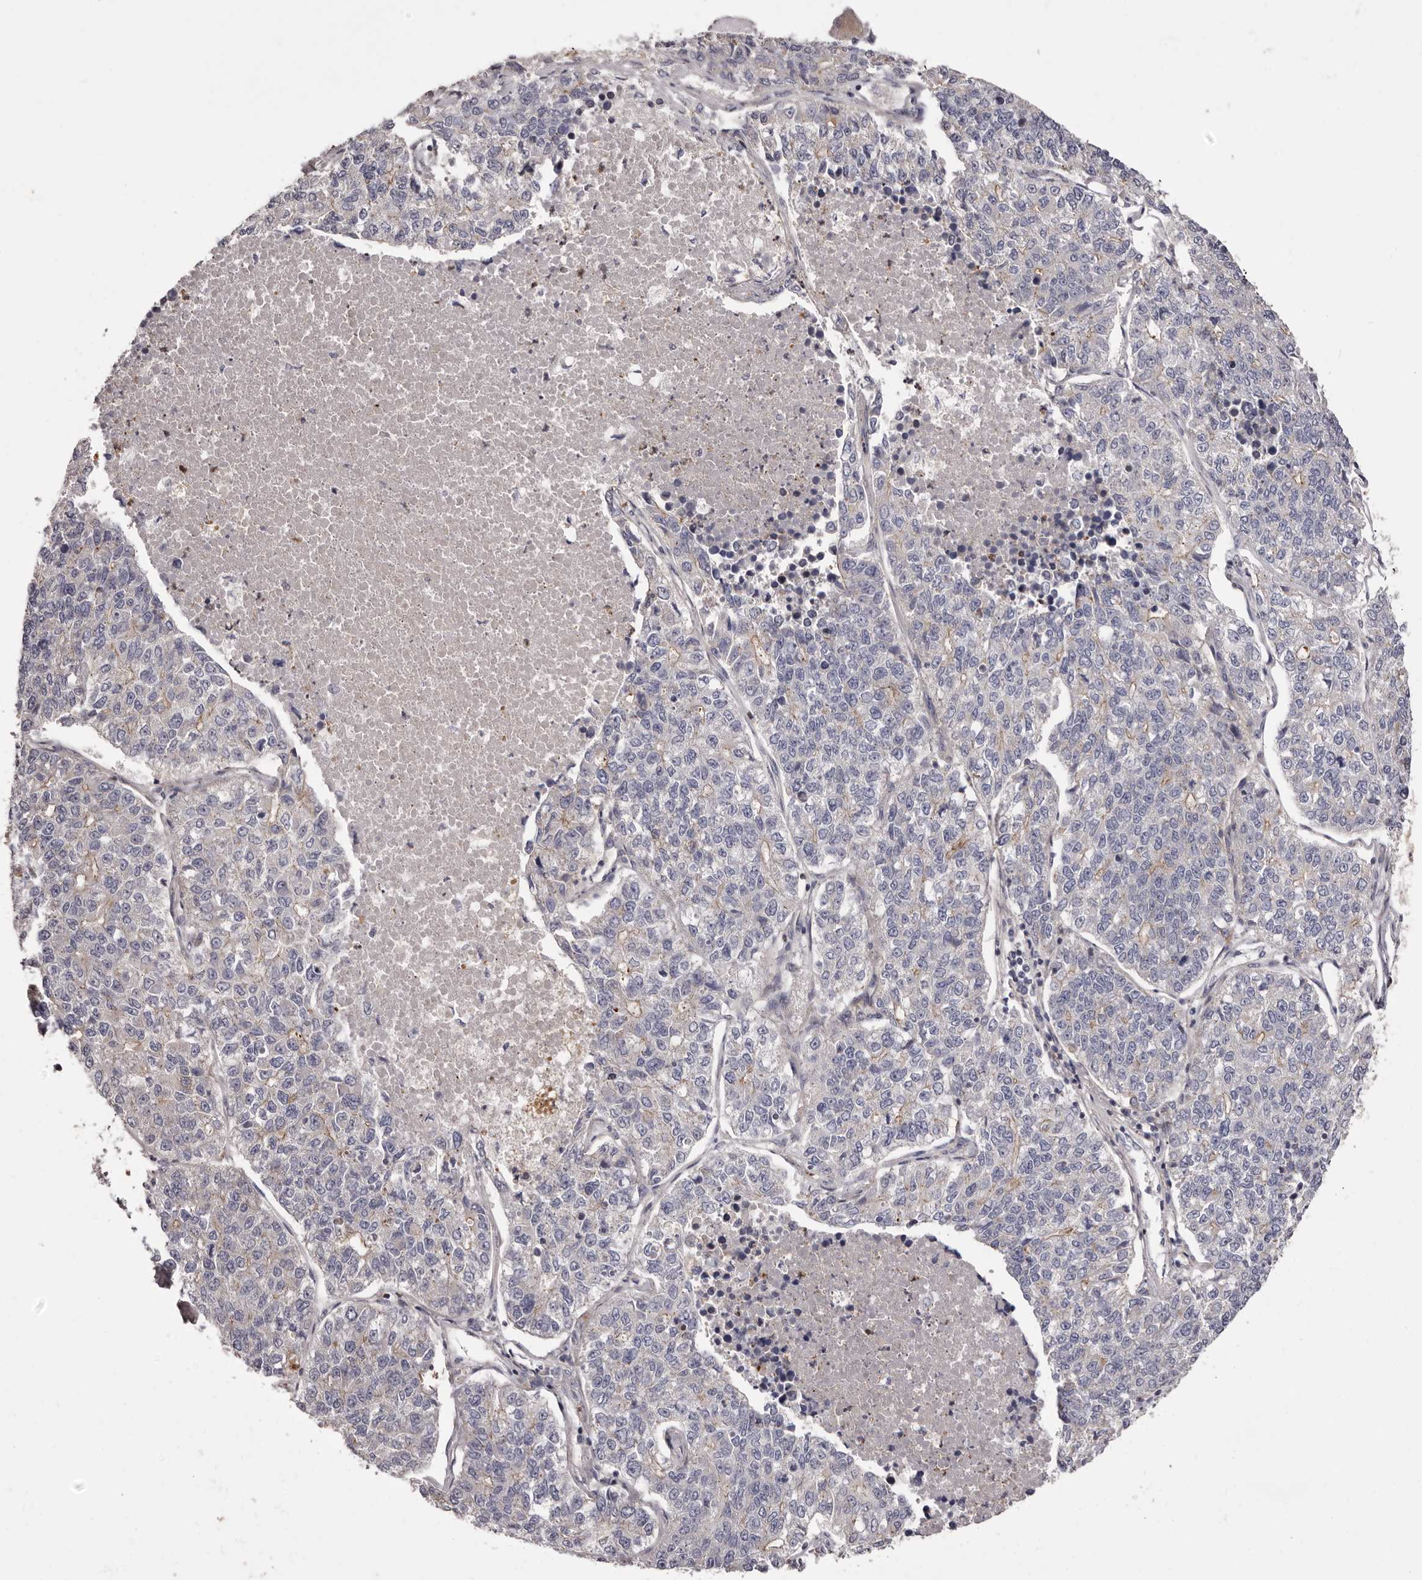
{"staining": {"intensity": "weak", "quantity": "<25%", "location": "cytoplasmic/membranous"}, "tissue": "lung cancer", "cell_type": "Tumor cells", "image_type": "cancer", "snomed": [{"axis": "morphology", "description": "Adenocarcinoma, NOS"}, {"axis": "topography", "description": "Lung"}], "caption": "Tumor cells show no significant positivity in lung cancer (adenocarcinoma). (Brightfield microscopy of DAB immunohistochemistry (IHC) at high magnification).", "gene": "PEG10", "patient": {"sex": "male", "age": 49}}